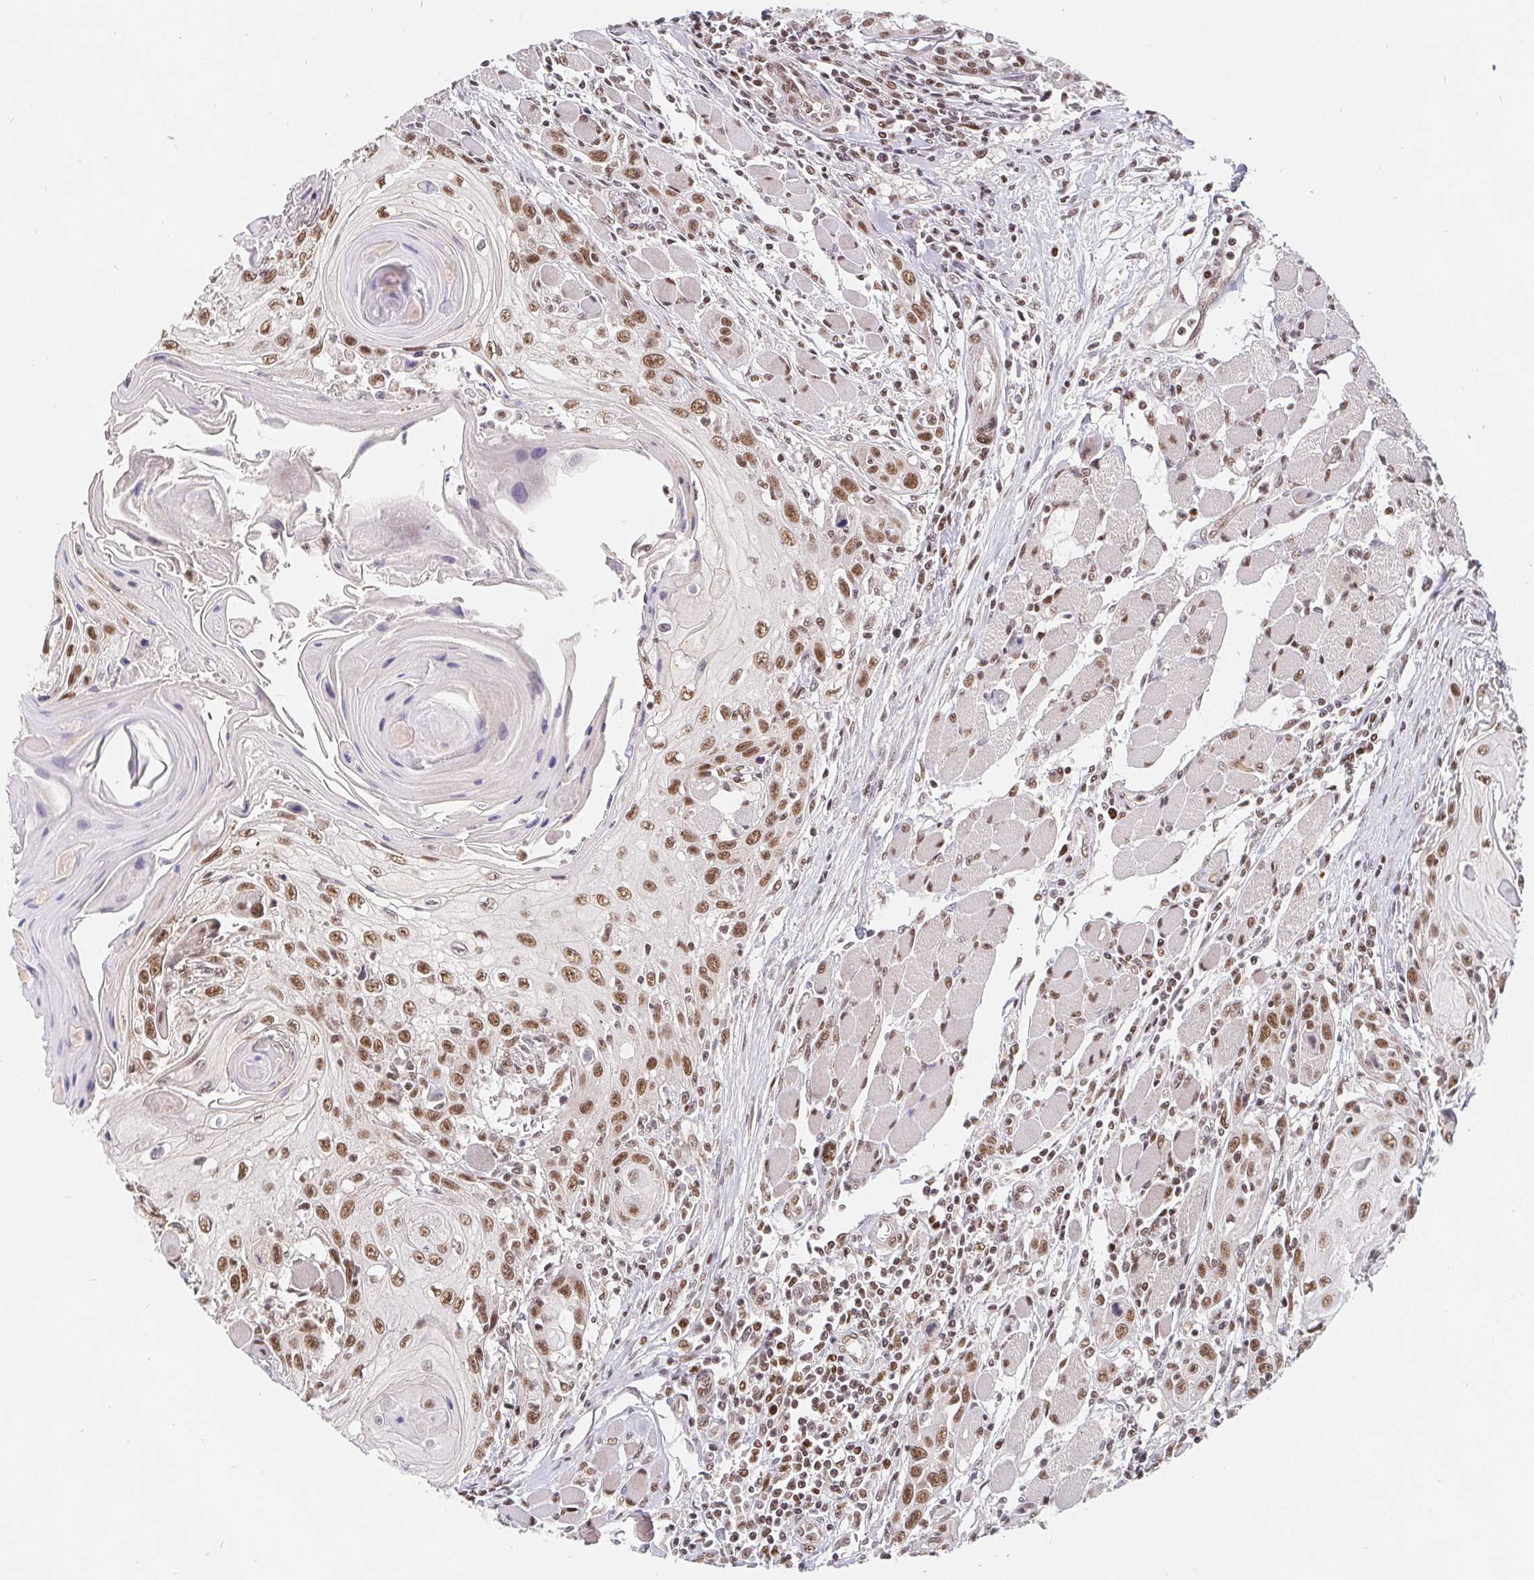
{"staining": {"intensity": "moderate", "quantity": ">75%", "location": "nuclear"}, "tissue": "head and neck cancer", "cell_type": "Tumor cells", "image_type": "cancer", "snomed": [{"axis": "morphology", "description": "Squamous cell carcinoma, NOS"}, {"axis": "topography", "description": "Head-Neck"}], "caption": "The histopathology image reveals immunohistochemical staining of squamous cell carcinoma (head and neck). There is moderate nuclear staining is identified in approximately >75% of tumor cells. The staining was performed using DAB to visualize the protein expression in brown, while the nuclei were stained in blue with hematoxylin (Magnification: 20x).", "gene": "POU2F1", "patient": {"sex": "female", "age": 80}}